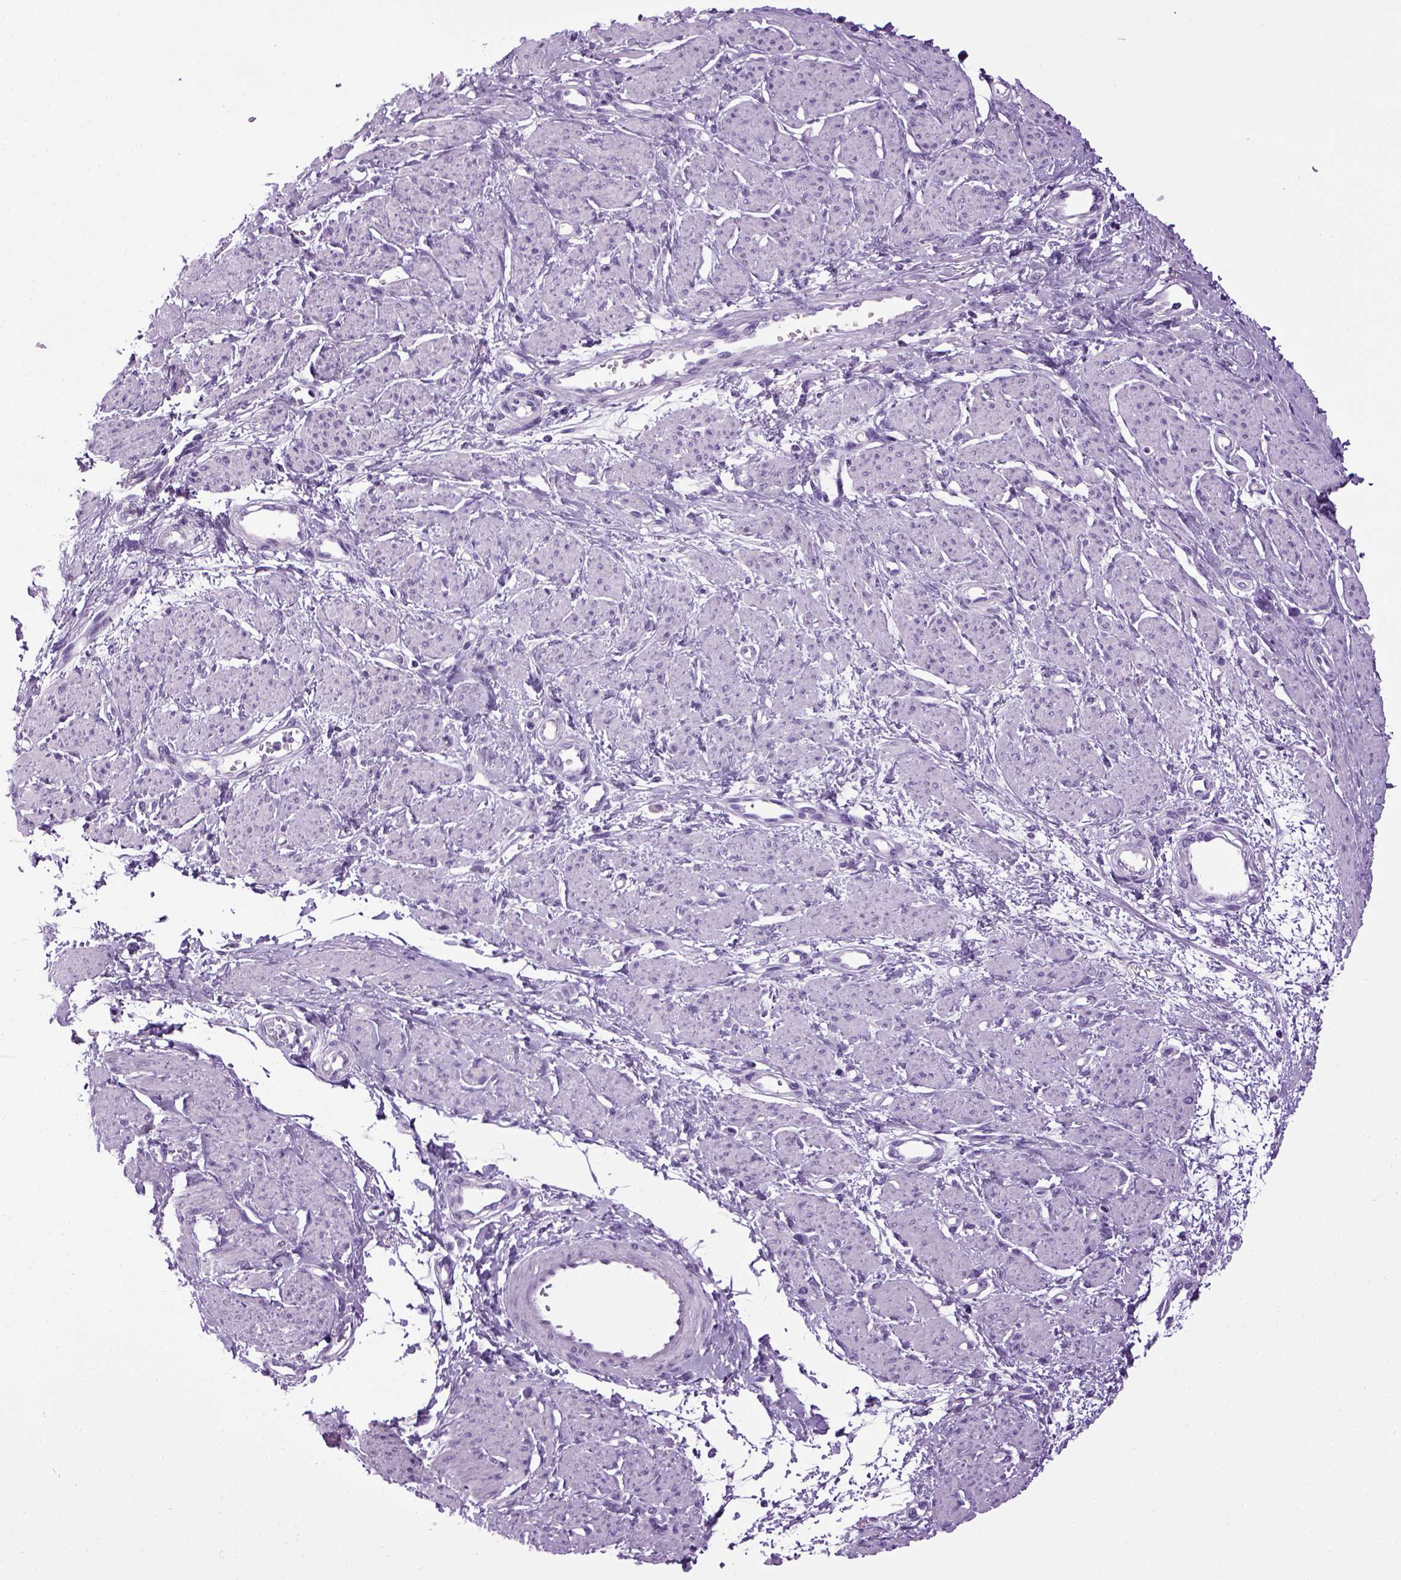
{"staining": {"intensity": "negative", "quantity": "none", "location": "none"}, "tissue": "smooth muscle", "cell_type": "Smooth muscle cells", "image_type": "normal", "snomed": [{"axis": "morphology", "description": "Normal tissue, NOS"}, {"axis": "topography", "description": "Smooth muscle"}, {"axis": "topography", "description": "Uterus"}], "caption": "Immunohistochemistry (IHC) of normal human smooth muscle shows no staining in smooth muscle cells.", "gene": "HMCN2", "patient": {"sex": "female", "age": 39}}